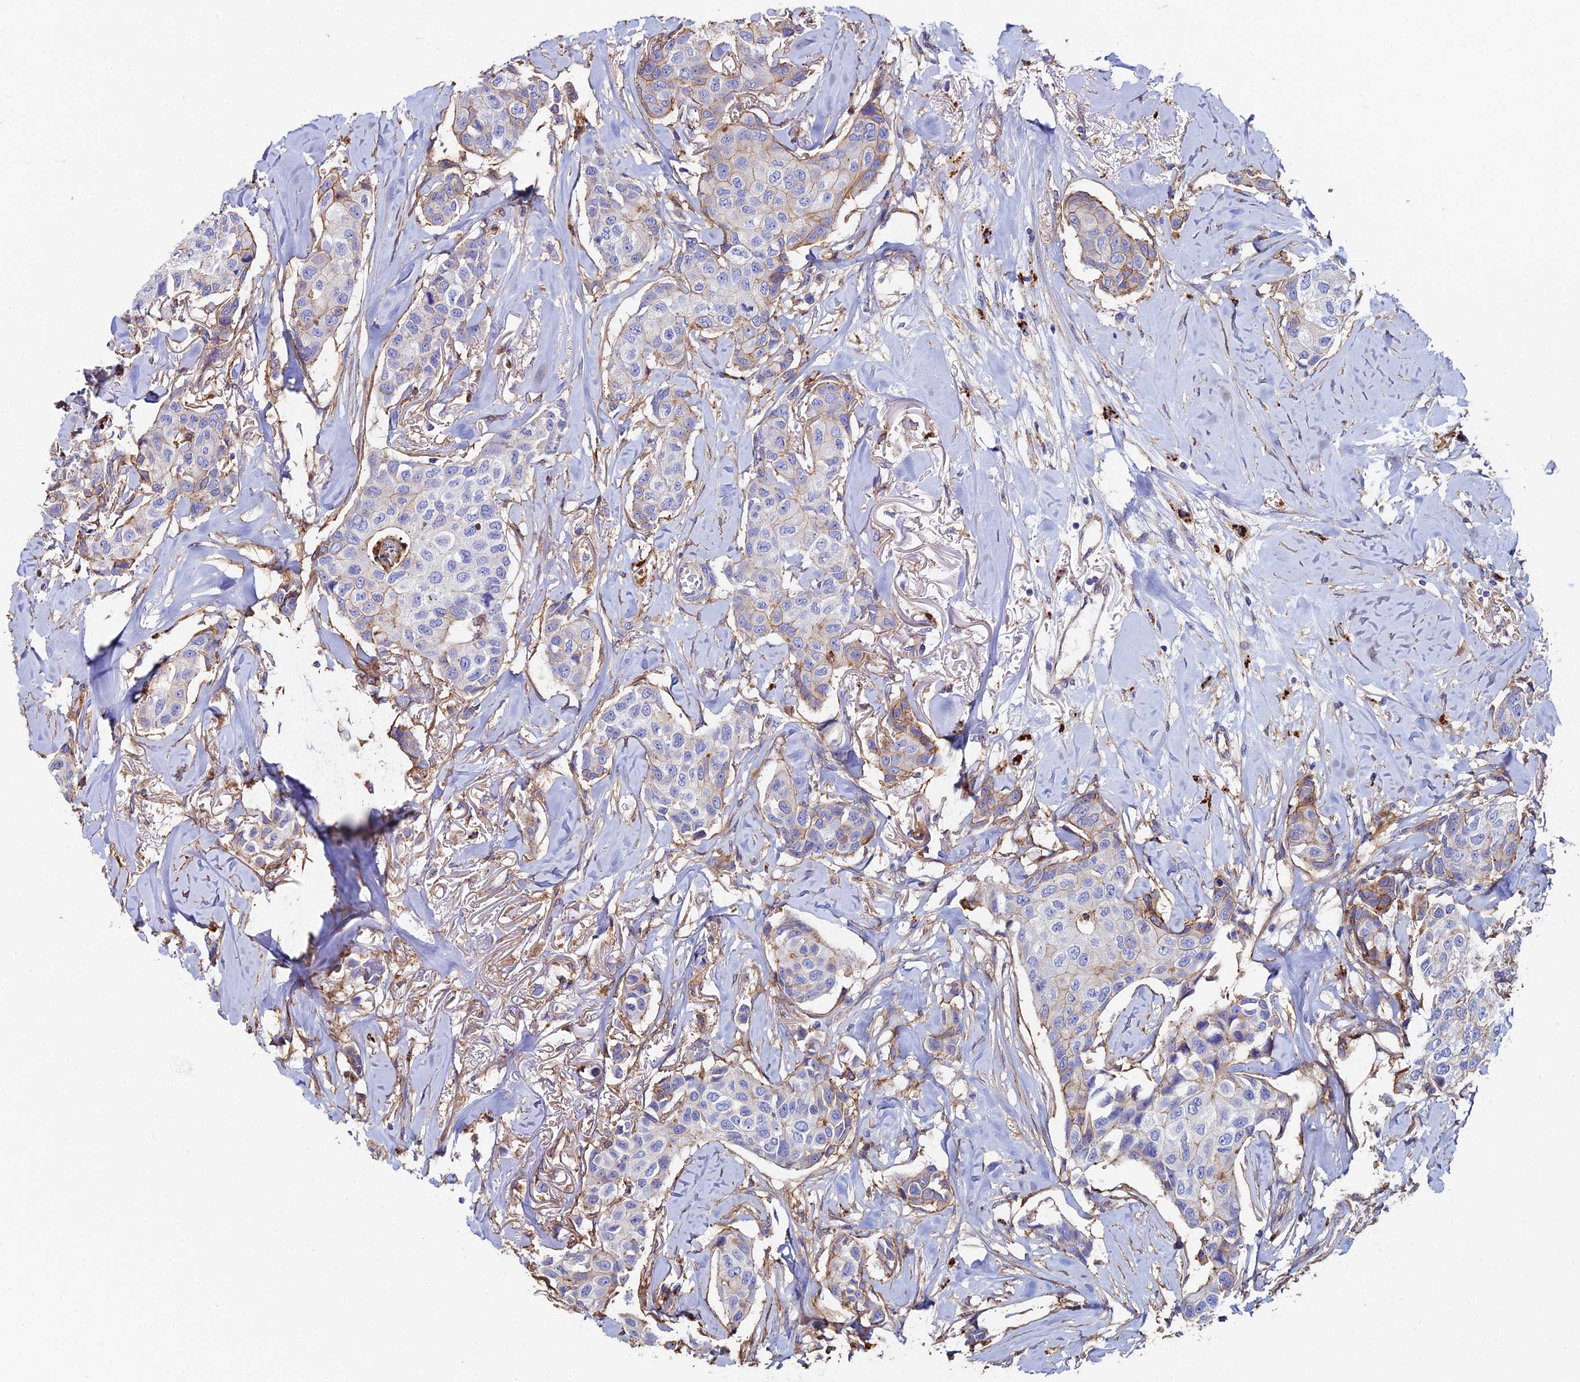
{"staining": {"intensity": "weak", "quantity": "<25%", "location": "cytoplasmic/membranous"}, "tissue": "breast cancer", "cell_type": "Tumor cells", "image_type": "cancer", "snomed": [{"axis": "morphology", "description": "Duct carcinoma"}, {"axis": "topography", "description": "Breast"}], "caption": "Histopathology image shows no protein expression in tumor cells of breast cancer (infiltrating ductal carcinoma) tissue.", "gene": "C6", "patient": {"sex": "female", "age": 80}}